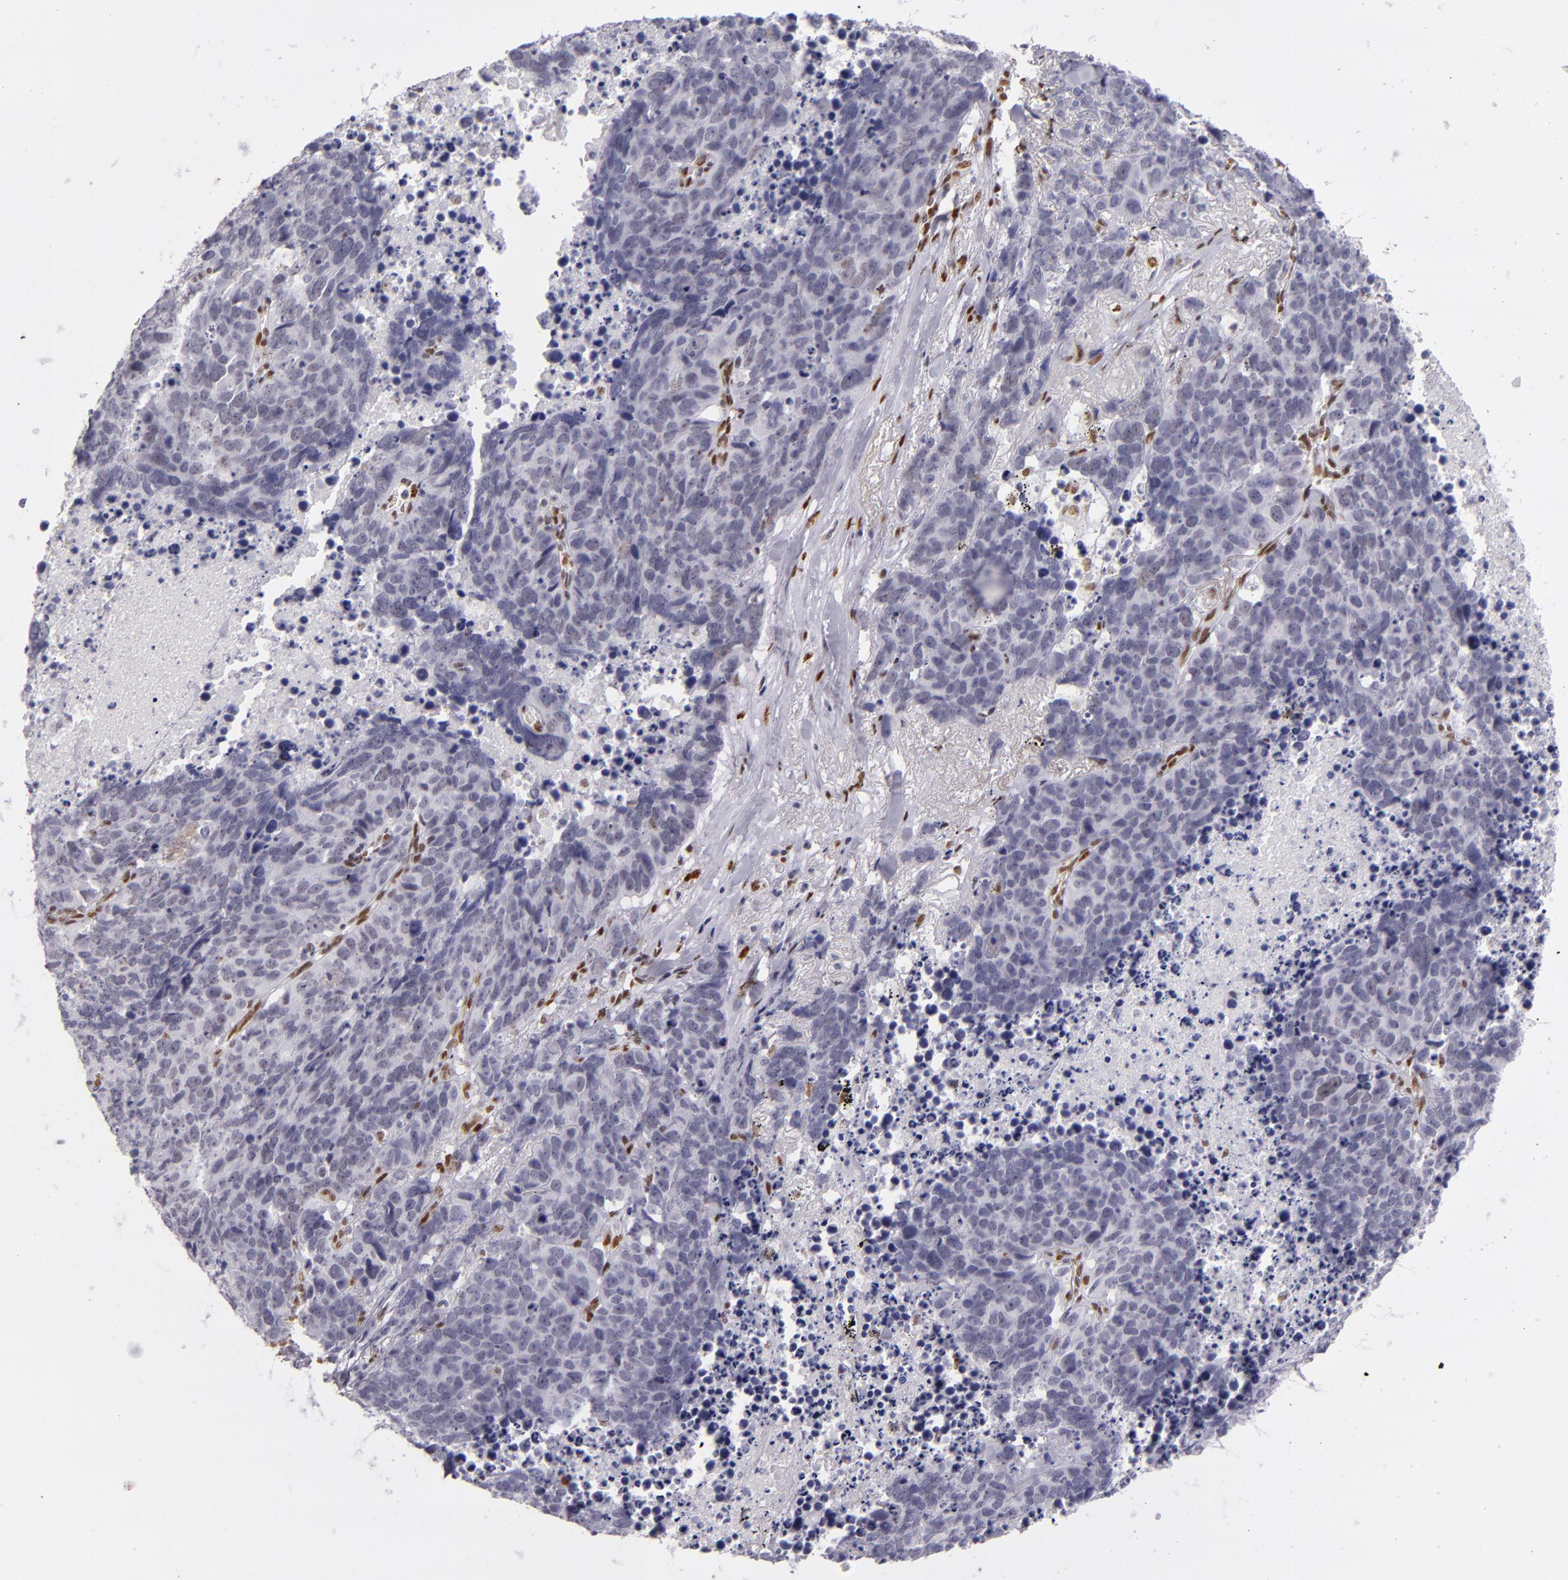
{"staining": {"intensity": "negative", "quantity": "none", "location": "none"}, "tissue": "lung cancer", "cell_type": "Tumor cells", "image_type": "cancer", "snomed": [{"axis": "morphology", "description": "Carcinoid, malignant, NOS"}, {"axis": "topography", "description": "Lung"}], "caption": "An immunohistochemistry histopathology image of malignant carcinoid (lung) is shown. There is no staining in tumor cells of malignant carcinoid (lung). Nuclei are stained in blue.", "gene": "TOP3A", "patient": {"sex": "male", "age": 60}}